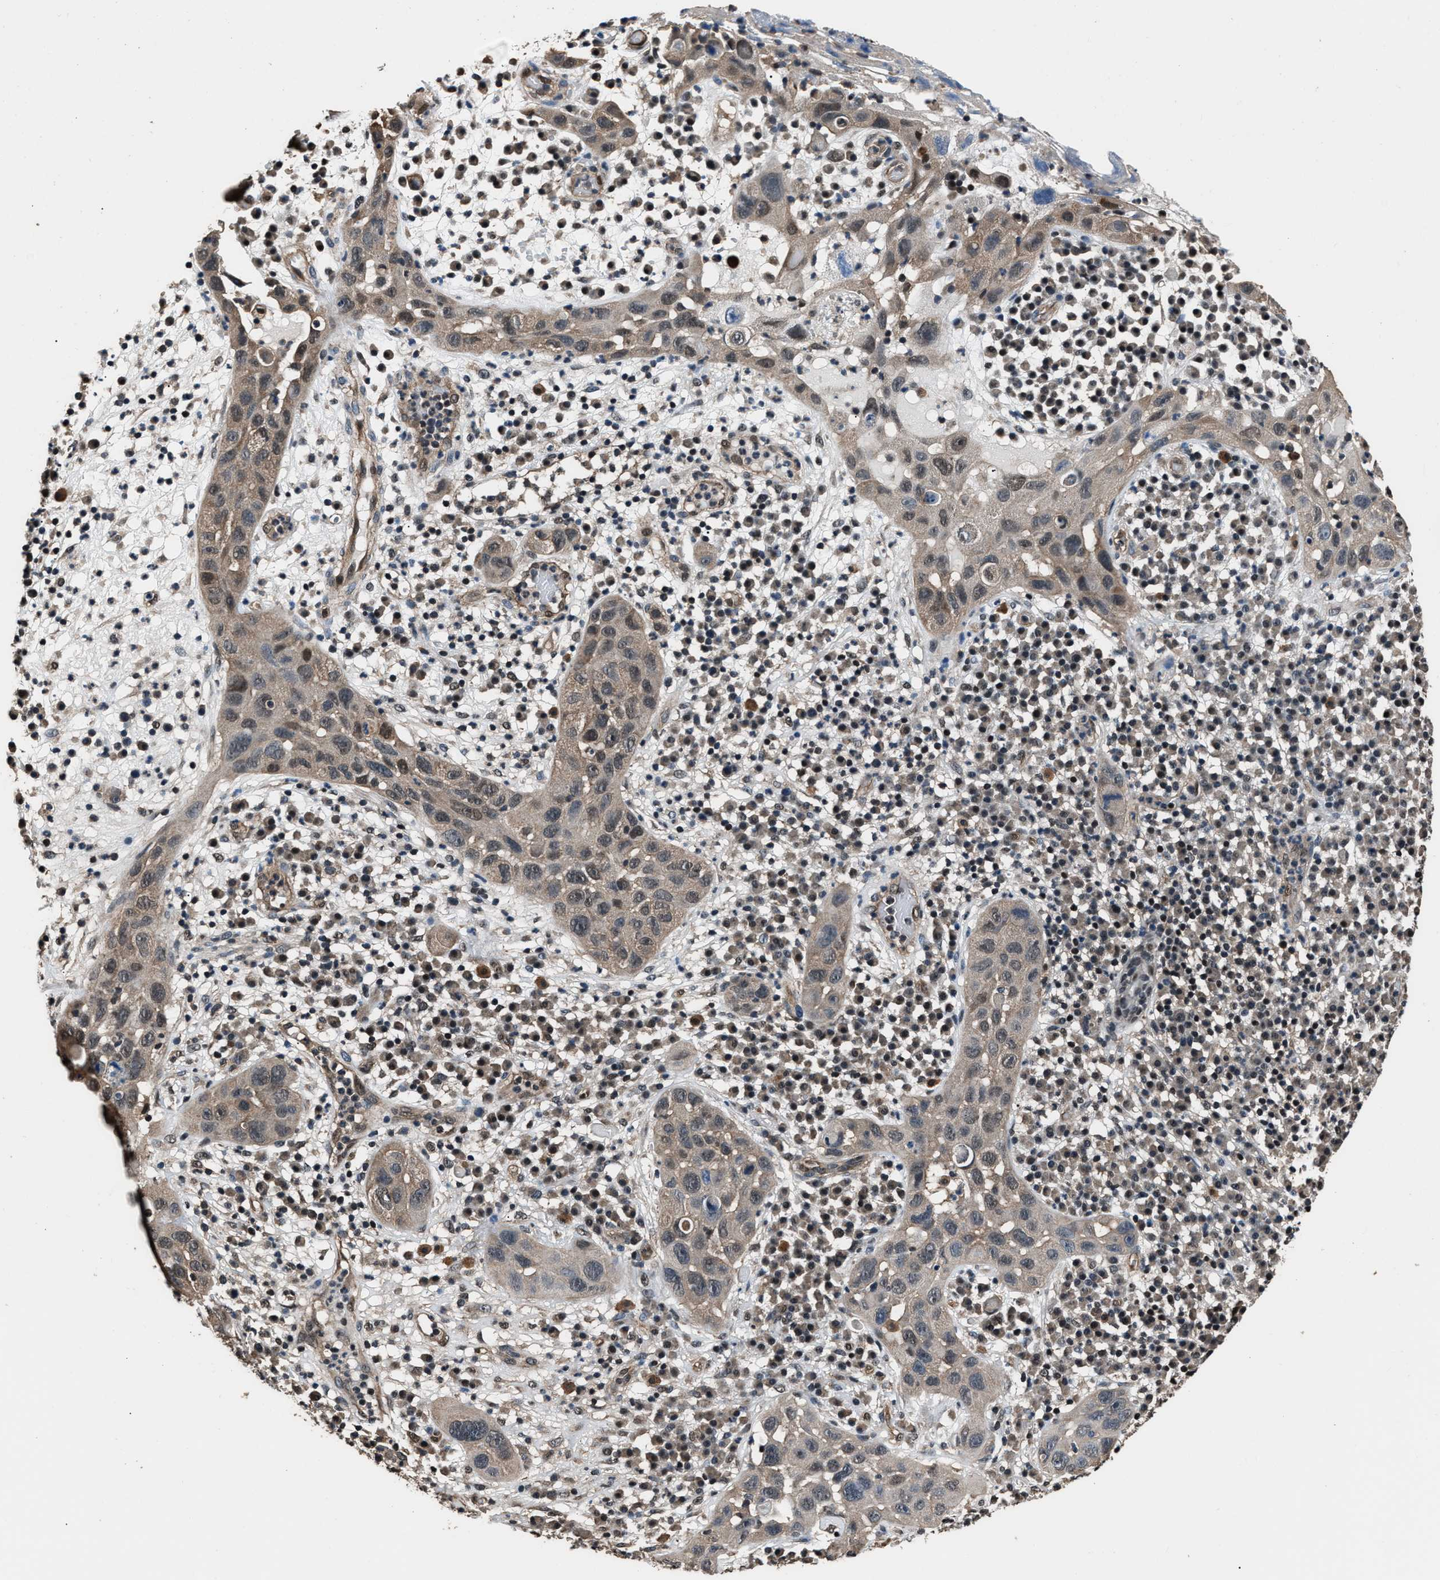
{"staining": {"intensity": "weak", "quantity": "25%-75%", "location": "cytoplasmic/membranous,nuclear"}, "tissue": "skin cancer", "cell_type": "Tumor cells", "image_type": "cancer", "snomed": [{"axis": "morphology", "description": "Squamous cell carcinoma in situ, NOS"}, {"axis": "morphology", "description": "Squamous cell carcinoma, NOS"}, {"axis": "topography", "description": "Skin"}], "caption": "About 25%-75% of tumor cells in human squamous cell carcinoma (skin) reveal weak cytoplasmic/membranous and nuclear protein staining as visualized by brown immunohistochemical staining.", "gene": "DFFA", "patient": {"sex": "male", "age": 93}}